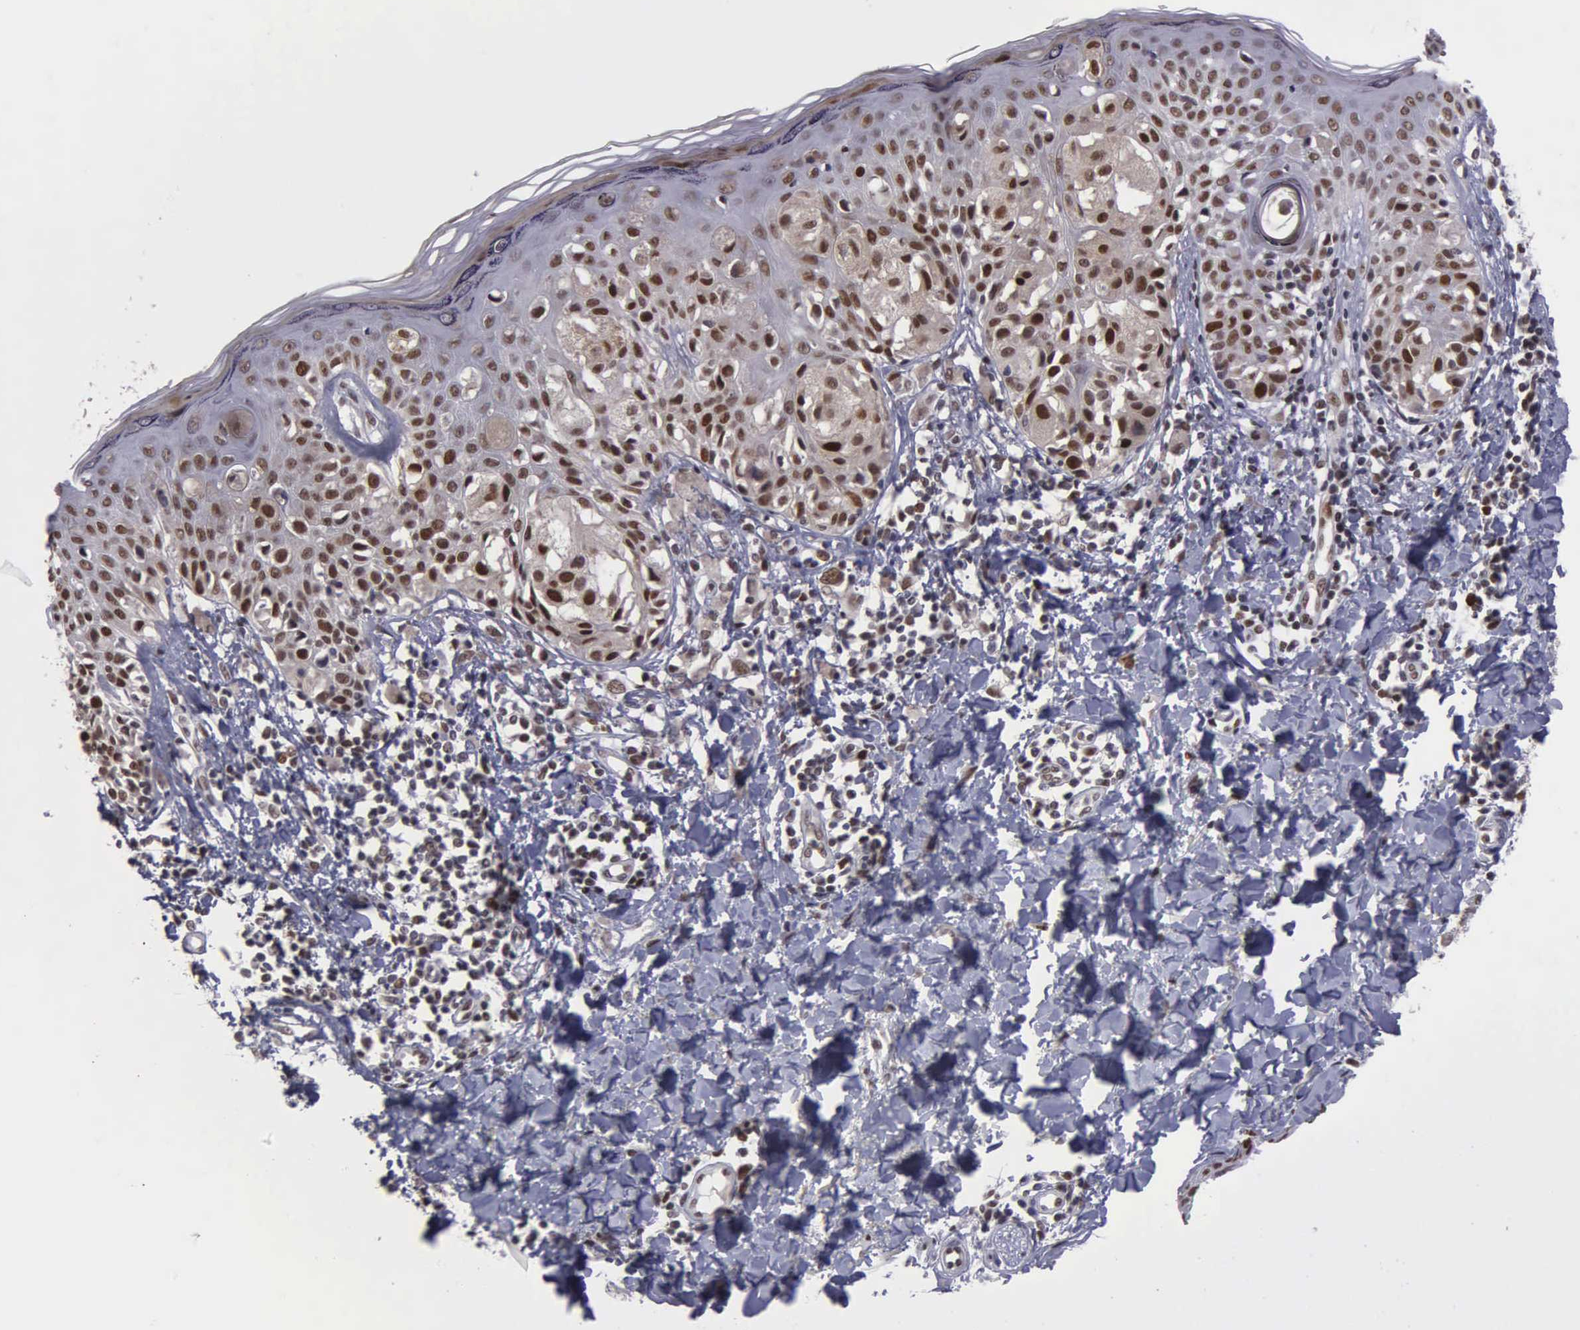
{"staining": {"intensity": "moderate", "quantity": "25%-75%", "location": "nuclear"}, "tissue": "melanoma", "cell_type": "Tumor cells", "image_type": "cancer", "snomed": [{"axis": "morphology", "description": "Malignant melanoma, NOS"}, {"axis": "topography", "description": "Skin"}], "caption": "Immunohistochemical staining of malignant melanoma exhibits medium levels of moderate nuclear staining in about 25%-75% of tumor cells. (DAB = brown stain, brightfield microscopy at high magnification).", "gene": "UBR7", "patient": {"sex": "female", "age": 55}}